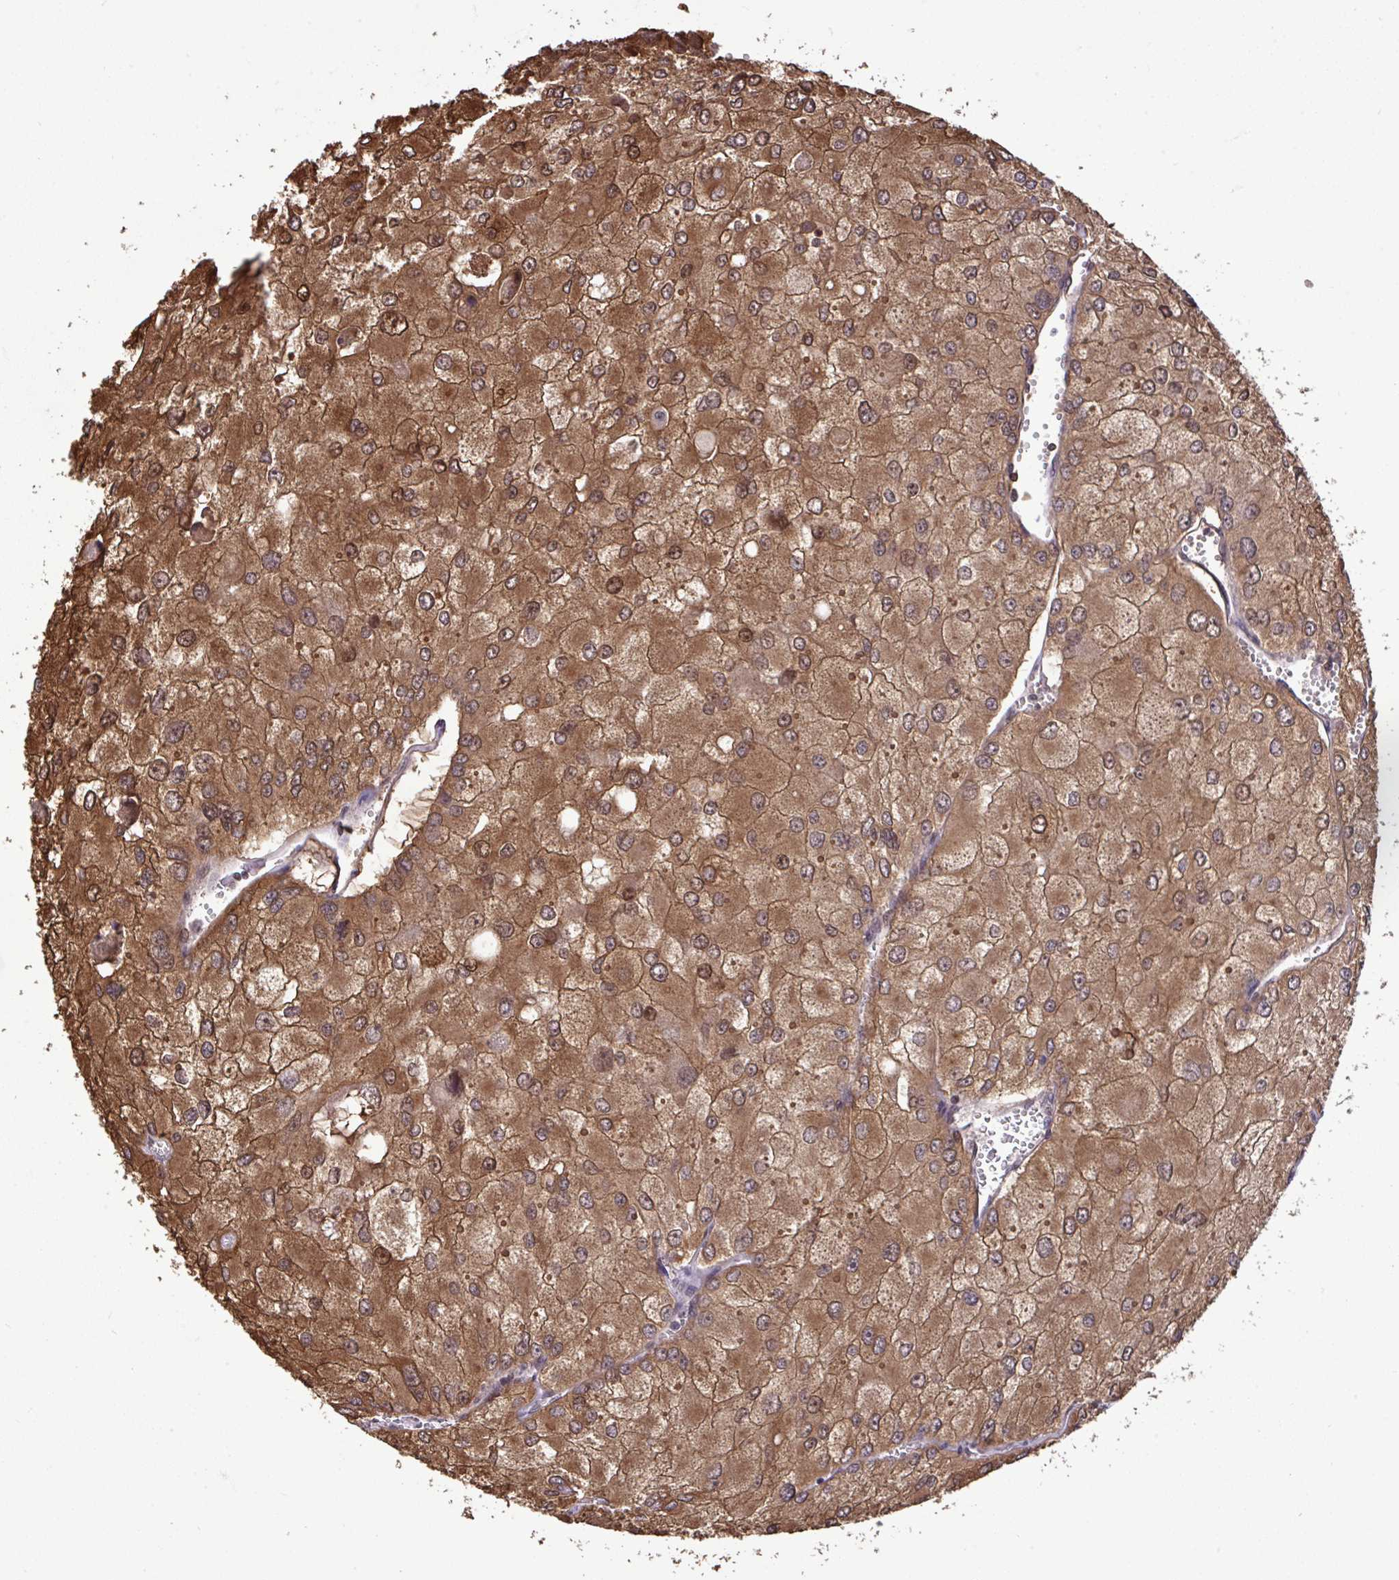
{"staining": {"intensity": "moderate", "quantity": ">75%", "location": "cytoplasmic/membranous,nuclear"}, "tissue": "renal cancer", "cell_type": "Tumor cells", "image_type": "cancer", "snomed": [{"axis": "morphology", "description": "Adenocarcinoma, NOS"}, {"axis": "topography", "description": "Kidney"}], "caption": "Protein expression analysis of renal adenocarcinoma exhibits moderate cytoplasmic/membranous and nuclear staining in about >75% of tumor cells.", "gene": "GLIS3", "patient": {"sex": "female", "age": 70}}